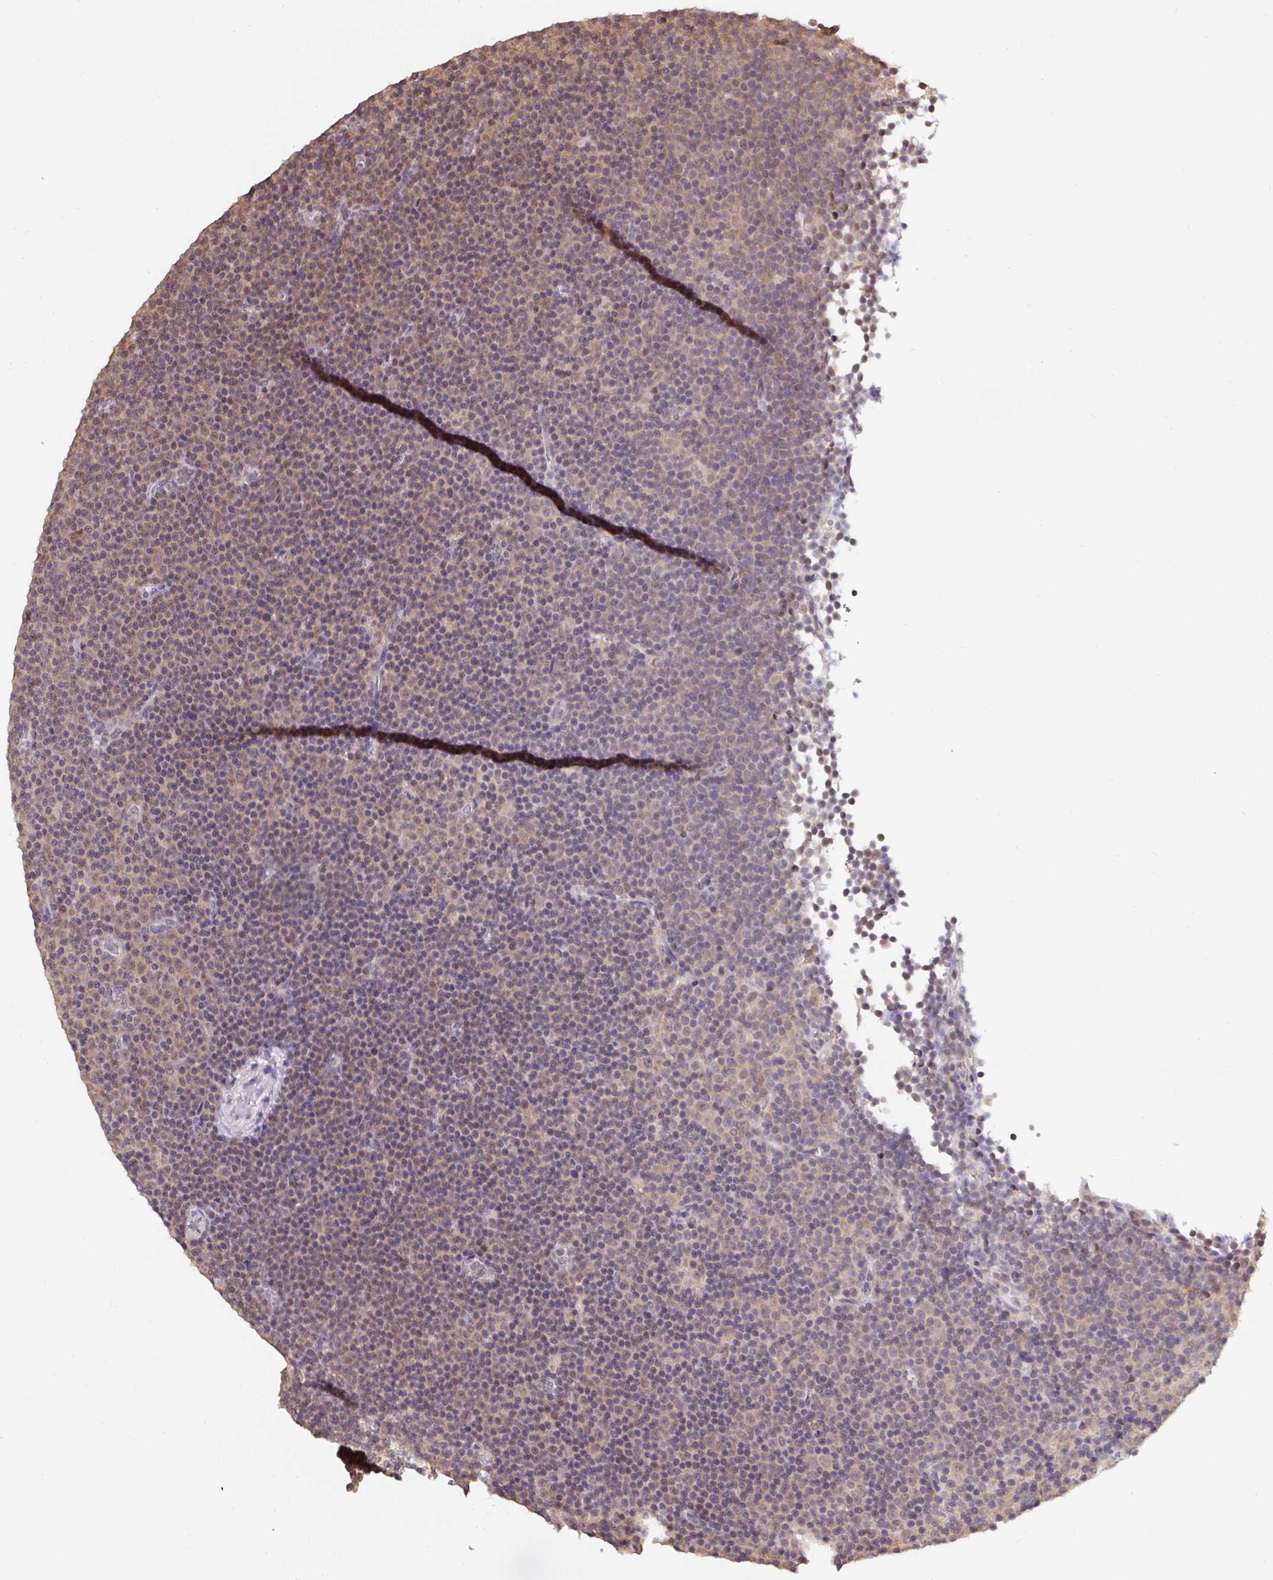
{"staining": {"intensity": "weak", "quantity": "25%-75%", "location": "cytoplasmic/membranous,nuclear"}, "tissue": "lymphoma", "cell_type": "Tumor cells", "image_type": "cancer", "snomed": [{"axis": "morphology", "description": "Malignant lymphoma, non-Hodgkin's type, Low grade"}, {"axis": "topography", "description": "Lymph node"}], "caption": "Lymphoma stained with DAB immunohistochemistry (IHC) shows low levels of weak cytoplasmic/membranous and nuclear positivity in approximately 25%-75% of tumor cells. (Brightfield microscopy of DAB IHC at high magnification).", "gene": "ST13", "patient": {"sex": "female", "age": 67}}